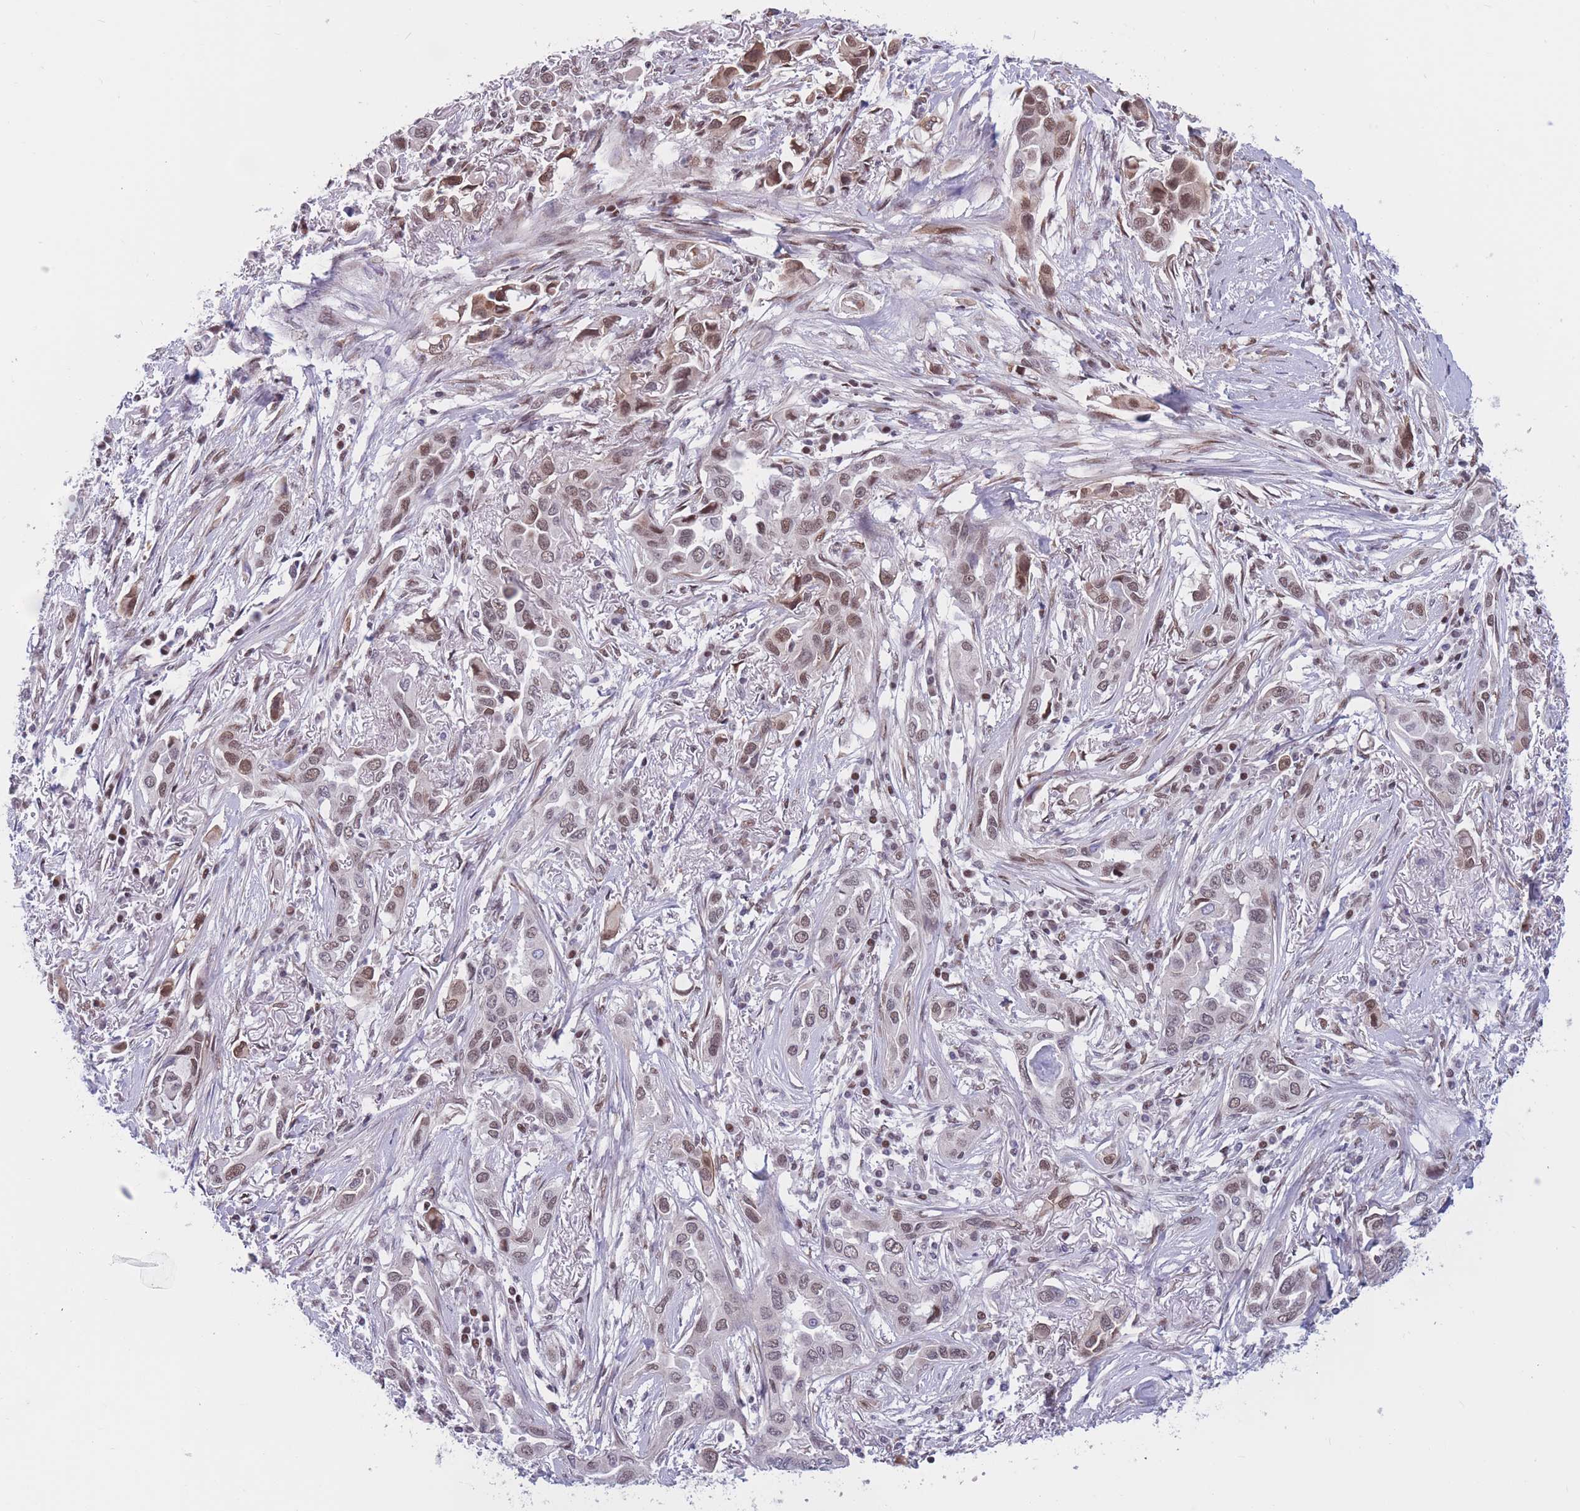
{"staining": {"intensity": "moderate", "quantity": "<25%", "location": "nuclear"}, "tissue": "lung cancer", "cell_type": "Tumor cells", "image_type": "cancer", "snomed": [{"axis": "morphology", "description": "Adenocarcinoma, NOS"}, {"axis": "topography", "description": "Lung"}], "caption": "Immunohistochemical staining of lung cancer demonstrates low levels of moderate nuclear protein positivity in approximately <25% of tumor cells. The staining was performed using DAB to visualize the protein expression in brown, while the nuclei were stained in blue with hematoxylin (Magnification: 20x).", "gene": "BCL9L", "patient": {"sex": "female", "age": 76}}